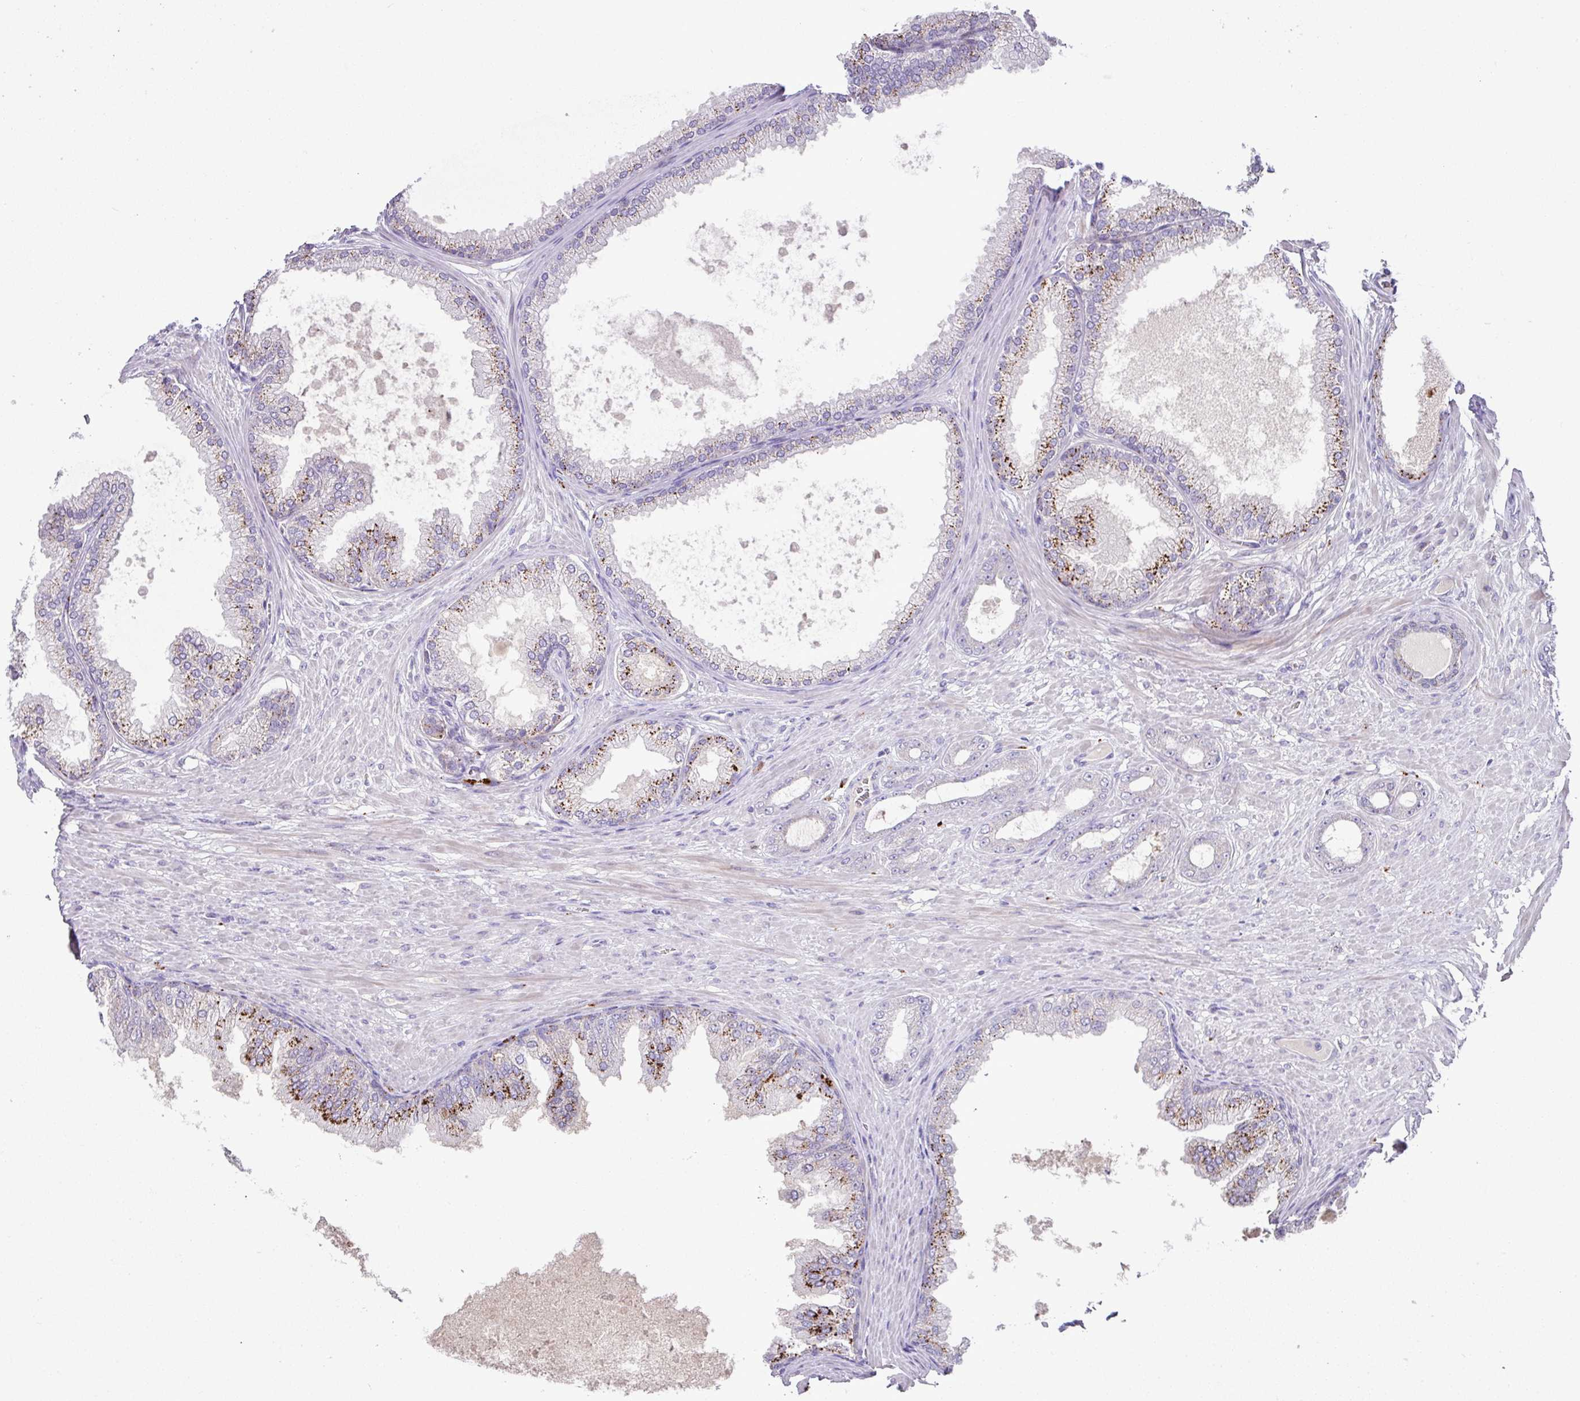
{"staining": {"intensity": "negative", "quantity": "none", "location": "none"}, "tissue": "prostate cancer", "cell_type": "Tumor cells", "image_type": "cancer", "snomed": [{"axis": "morphology", "description": "Adenocarcinoma, Low grade"}, {"axis": "topography", "description": "Prostate"}], "caption": "Protein analysis of prostate cancer shows no significant positivity in tumor cells. The staining is performed using DAB brown chromogen with nuclei counter-stained in using hematoxylin.", "gene": "PLEKHH3", "patient": {"sex": "male", "age": 63}}